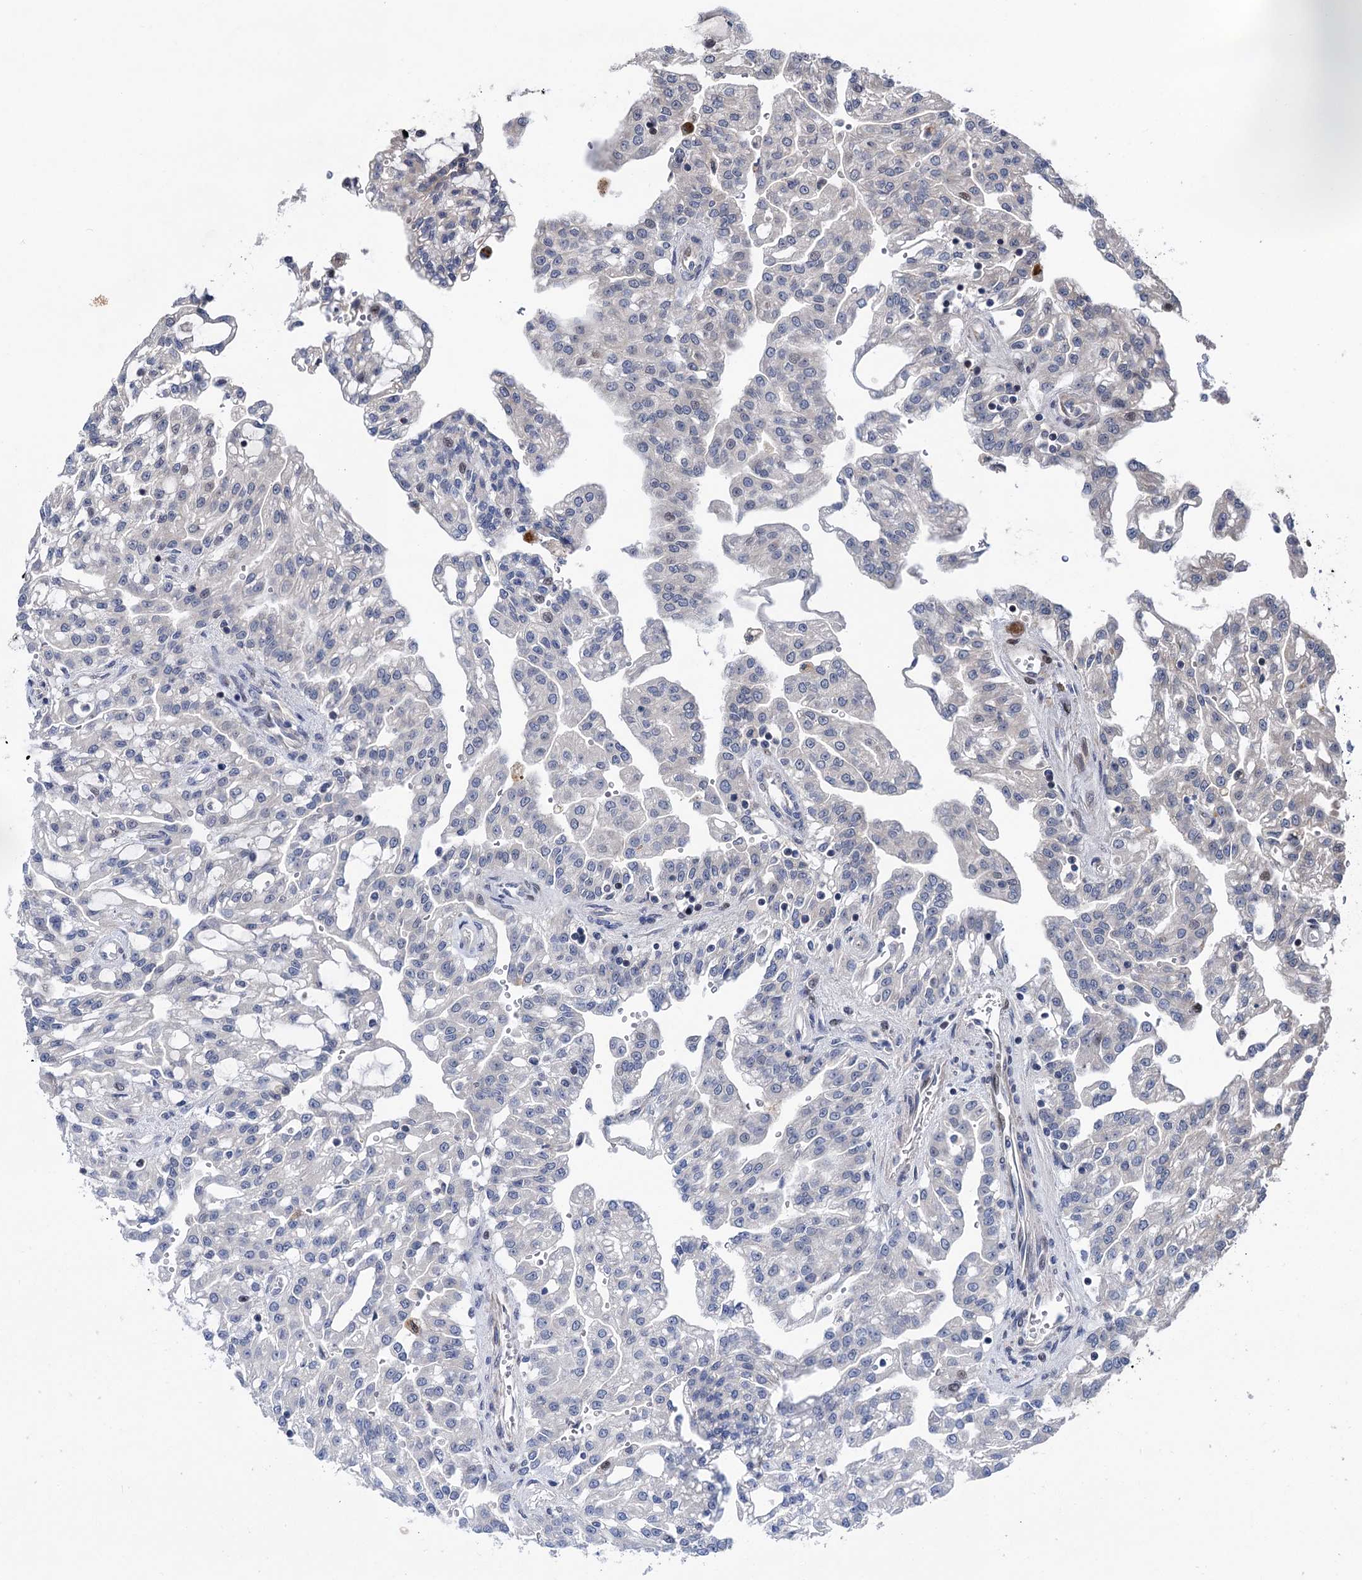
{"staining": {"intensity": "negative", "quantity": "none", "location": "none"}, "tissue": "renal cancer", "cell_type": "Tumor cells", "image_type": "cancer", "snomed": [{"axis": "morphology", "description": "Adenocarcinoma, NOS"}, {"axis": "topography", "description": "Kidney"}], "caption": "Micrograph shows no protein expression in tumor cells of renal cancer tissue. Brightfield microscopy of IHC stained with DAB (3,3'-diaminobenzidine) (brown) and hematoxylin (blue), captured at high magnification.", "gene": "UBR1", "patient": {"sex": "male", "age": 63}}